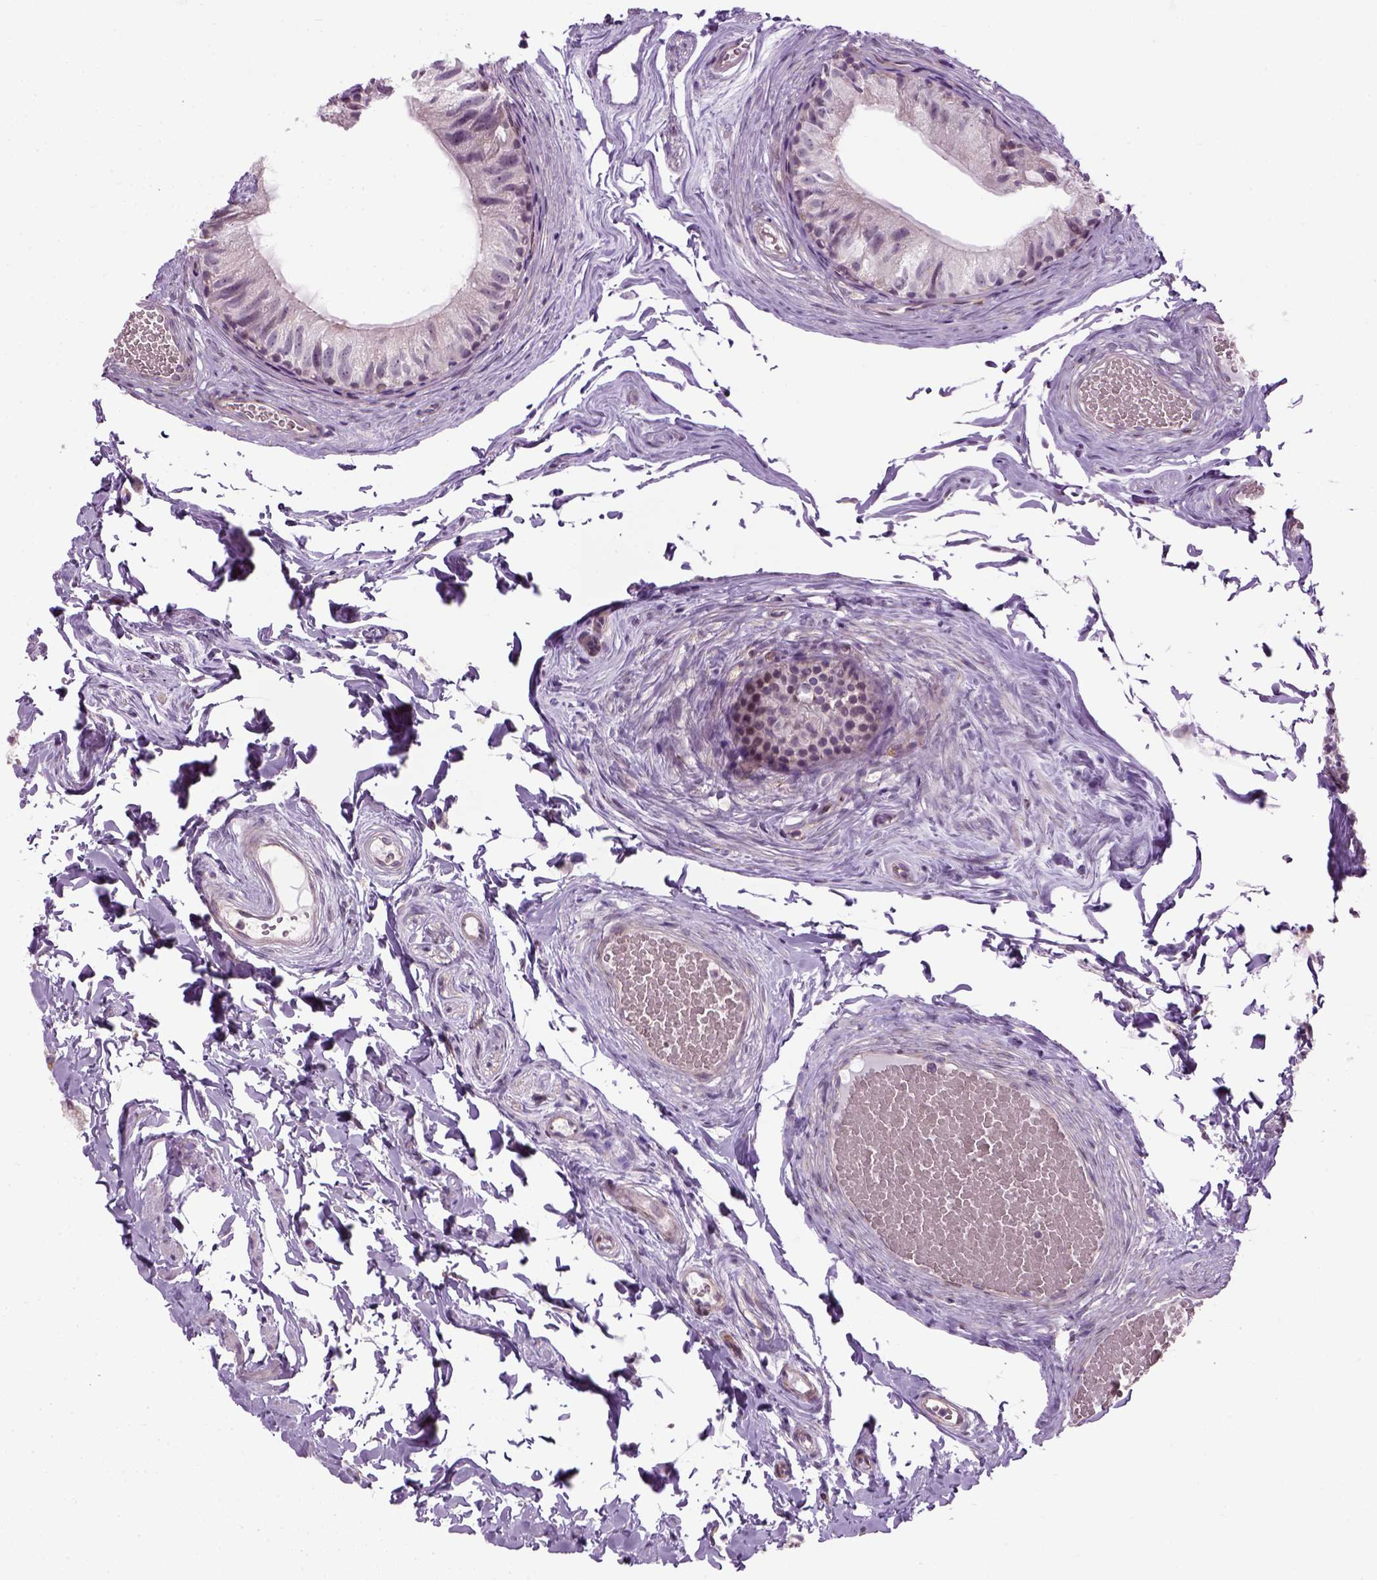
{"staining": {"intensity": "negative", "quantity": "none", "location": "none"}, "tissue": "epididymis", "cell_type": "Glandular cells", "image_type": "normal", "snomed": [{"axis": "morphology", "description": "Normal tissue, NOS"}, {"axis": "topography", "description": "Epididymis"}], "caption": "The histopathology image displays no staining of glandular cells in unremarkable epididymis. Brightfield microscopy of immunohistochemistry (IHC) stained with DAB (brown) and hematoxylin (blue), captured at high magnification.", "gene": "XK", "patient": {"sex": "male", "age": 45}}